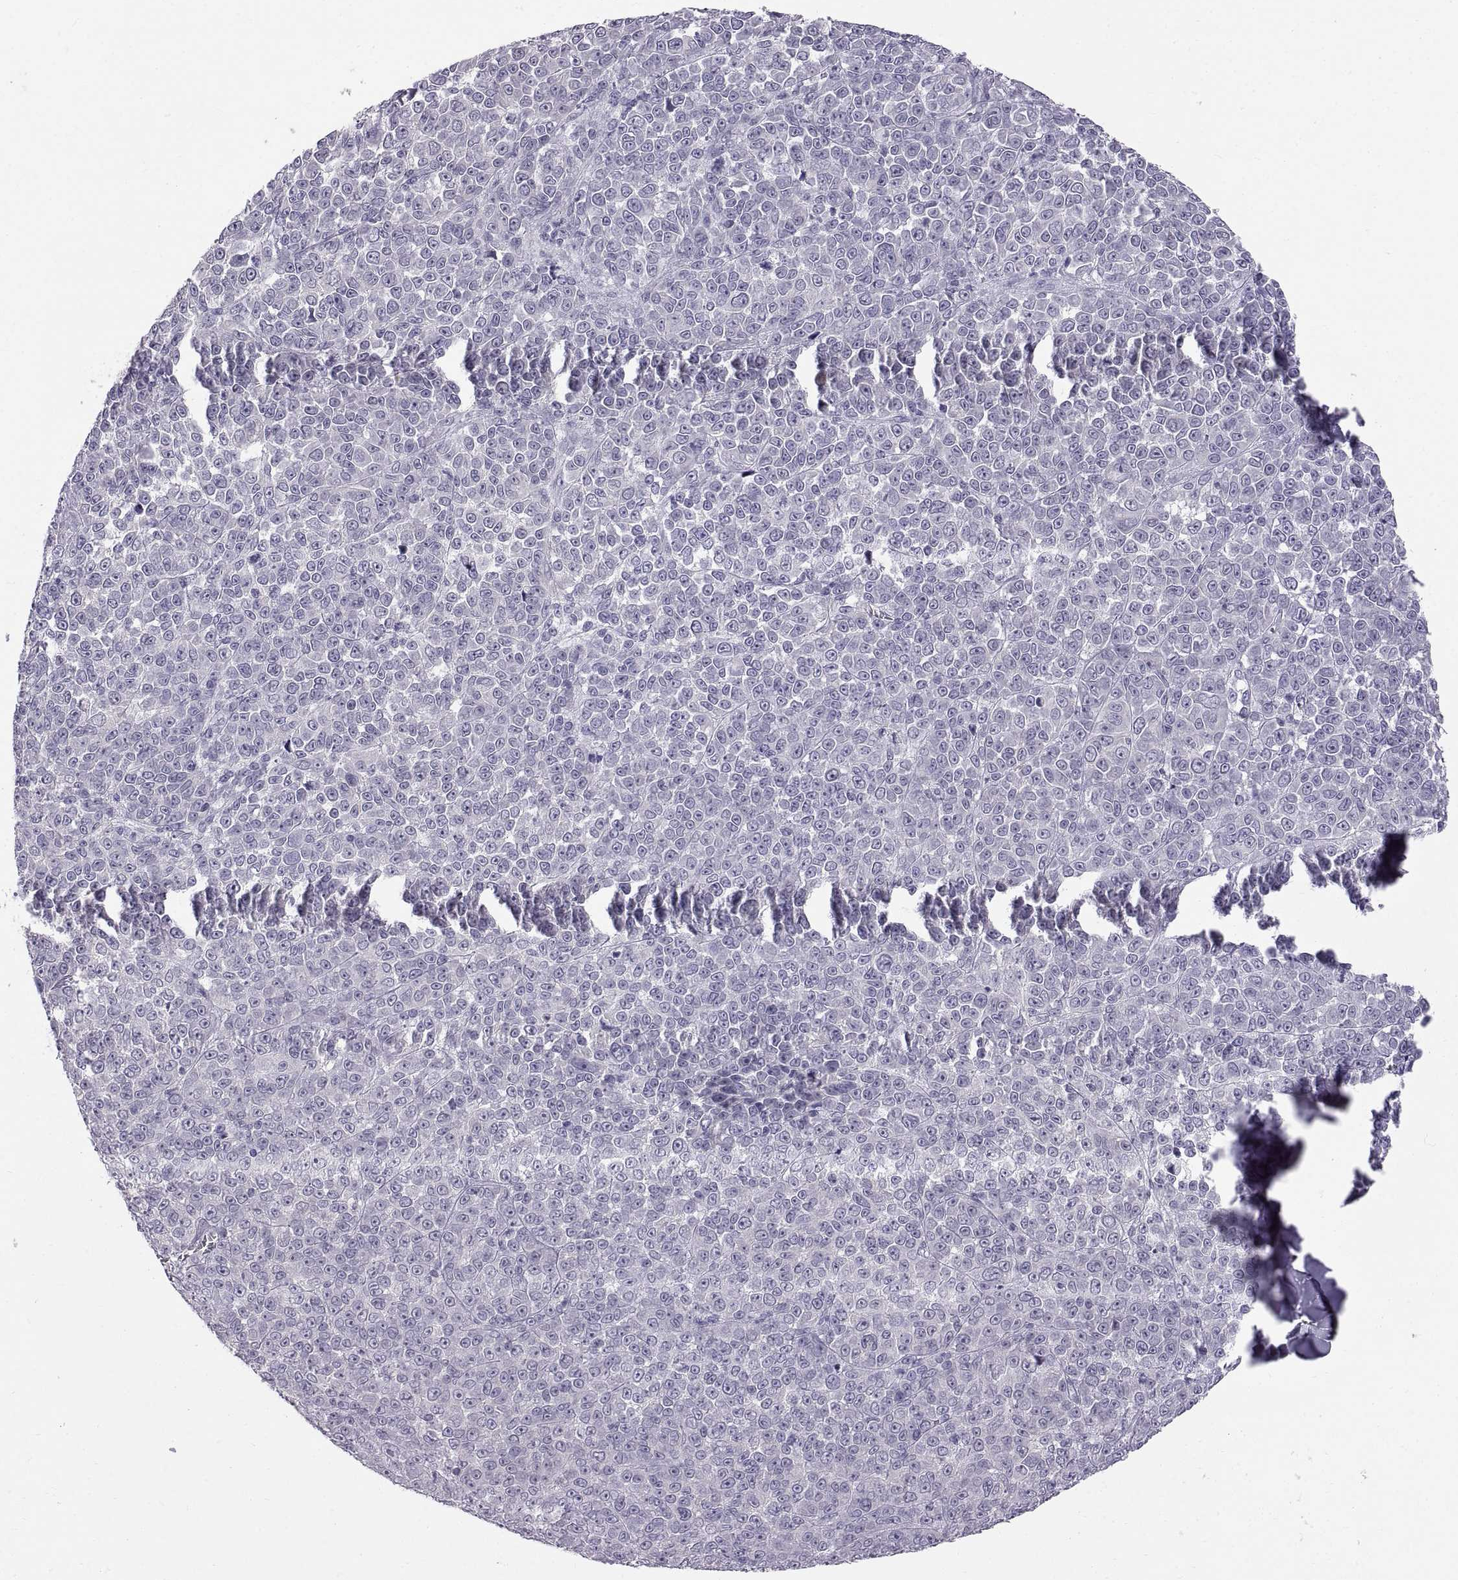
{"staining": {"intensity": "negative", "quantity": "none", "location": "none"}, "tissue": "melanoma", "cell_type": "Tumor cells", "image_type": "cancer", "snomed": [{"axis": "morphology", "description": "Malignant melanoma, NOS"}, {"axis": "topography", "description": "Skin"}], "caption": "Immunohistochemistry photomicrograph of neoplastic tissue: human malignant melanoma stained with DAB (3,3'-diaminobenzidine) reveals no significant protein positivity in tumor cells. (DAB immunohistochemistry with hematoxylin counter stain).", "gene": "WFDC8", "patient": {"sex": "female", "age": 95}}